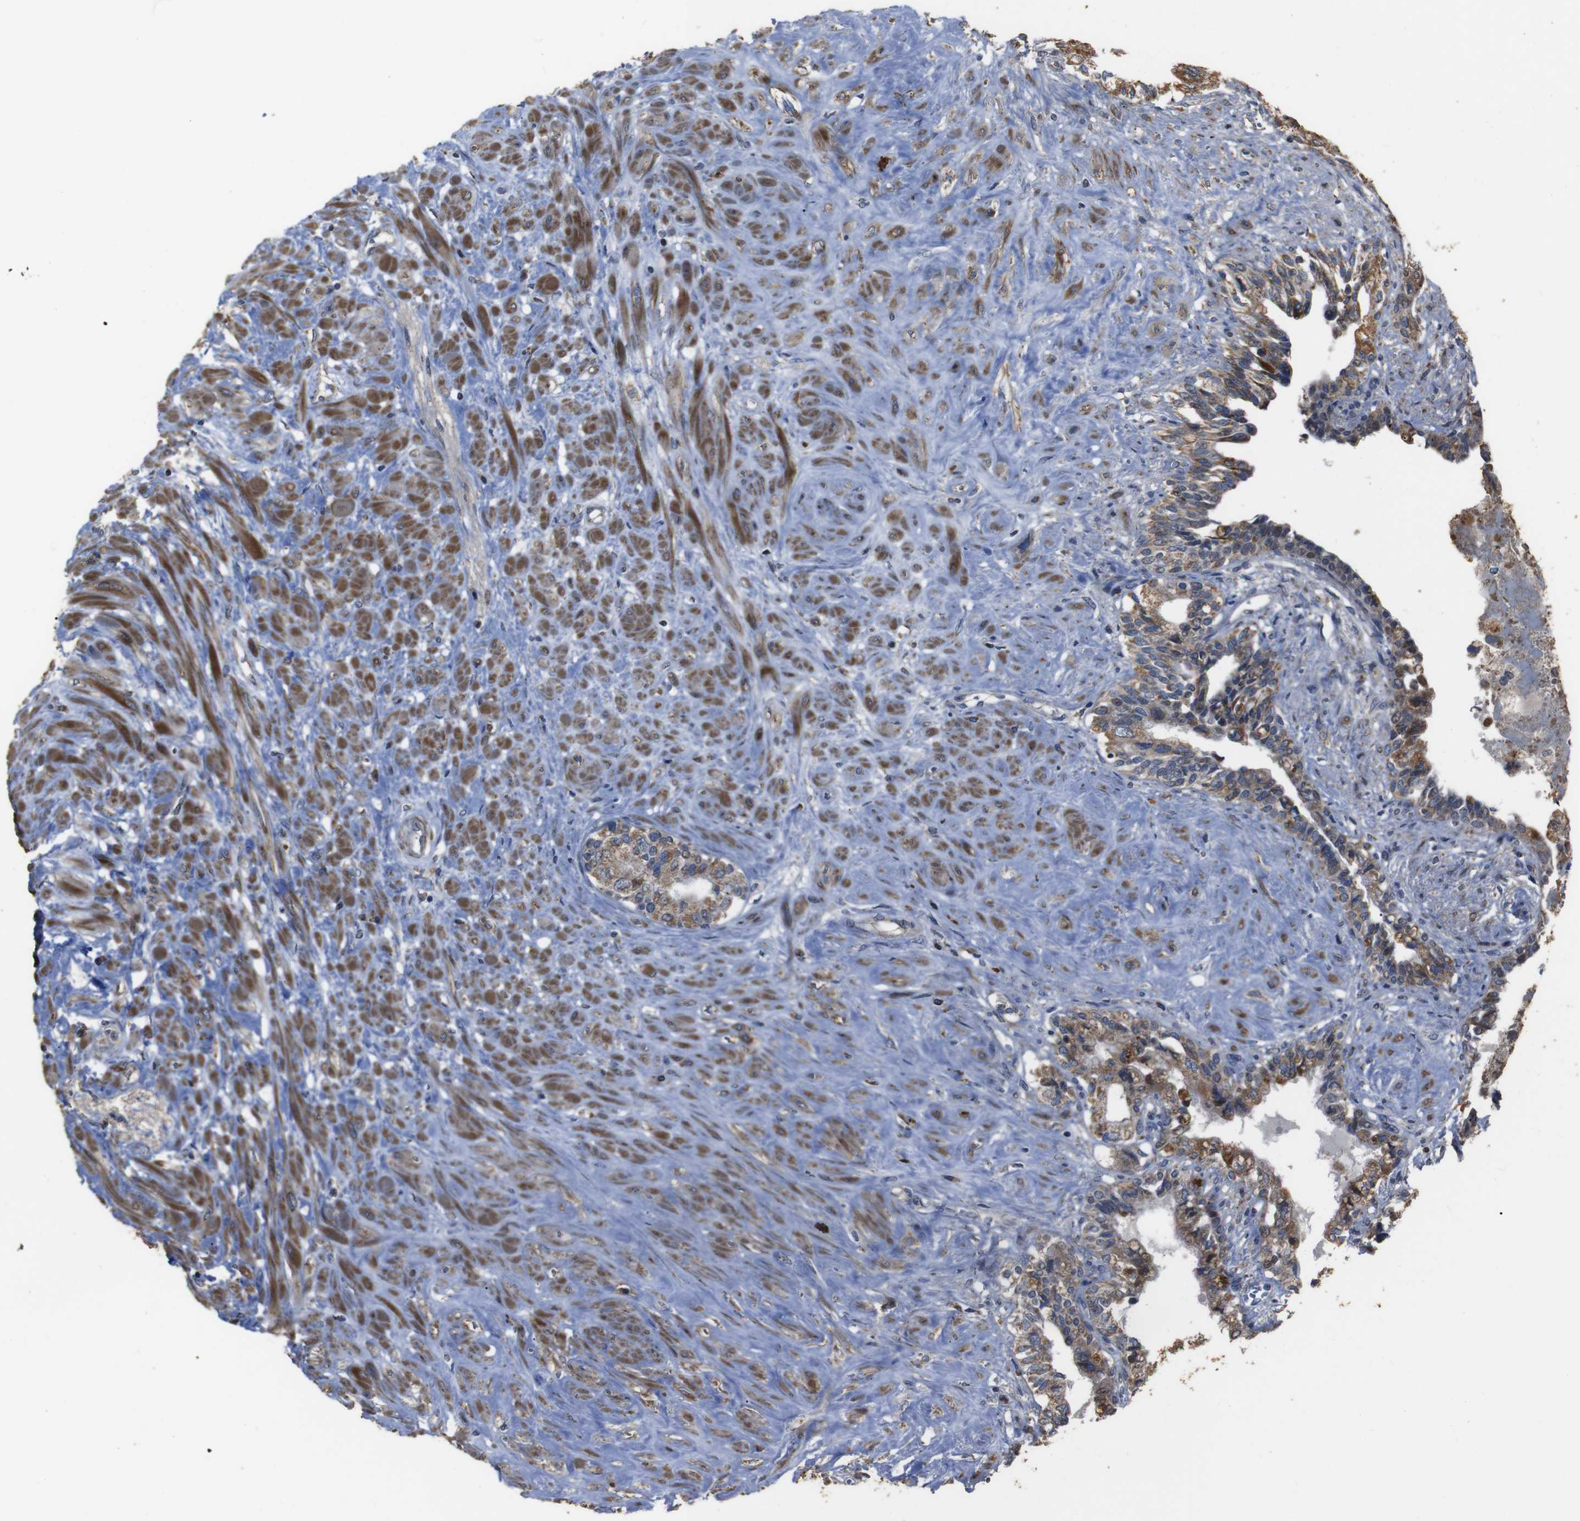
{"staining": {"intensity": "moderate", "quantity": ">75%", "location": "cytoplasmic/membranous"}, "tissue": "seminal vesicle", "cell_type": "Glandular cells", "image_type": "normal", "snomed": [{"axis": "morphology", "description": "Normal tissue, NOS"}, {"axis": "topography", "description": "Seminal veicle"}], "caption": "This micrograph reveals IHC staining of unremarkable human seminal vesicle, with medium moderate cytoplasmic/membranous positivity in about >75% of glandular cells.", "gene": "SNN", "patient": {"sex": "male", "age": 63}}